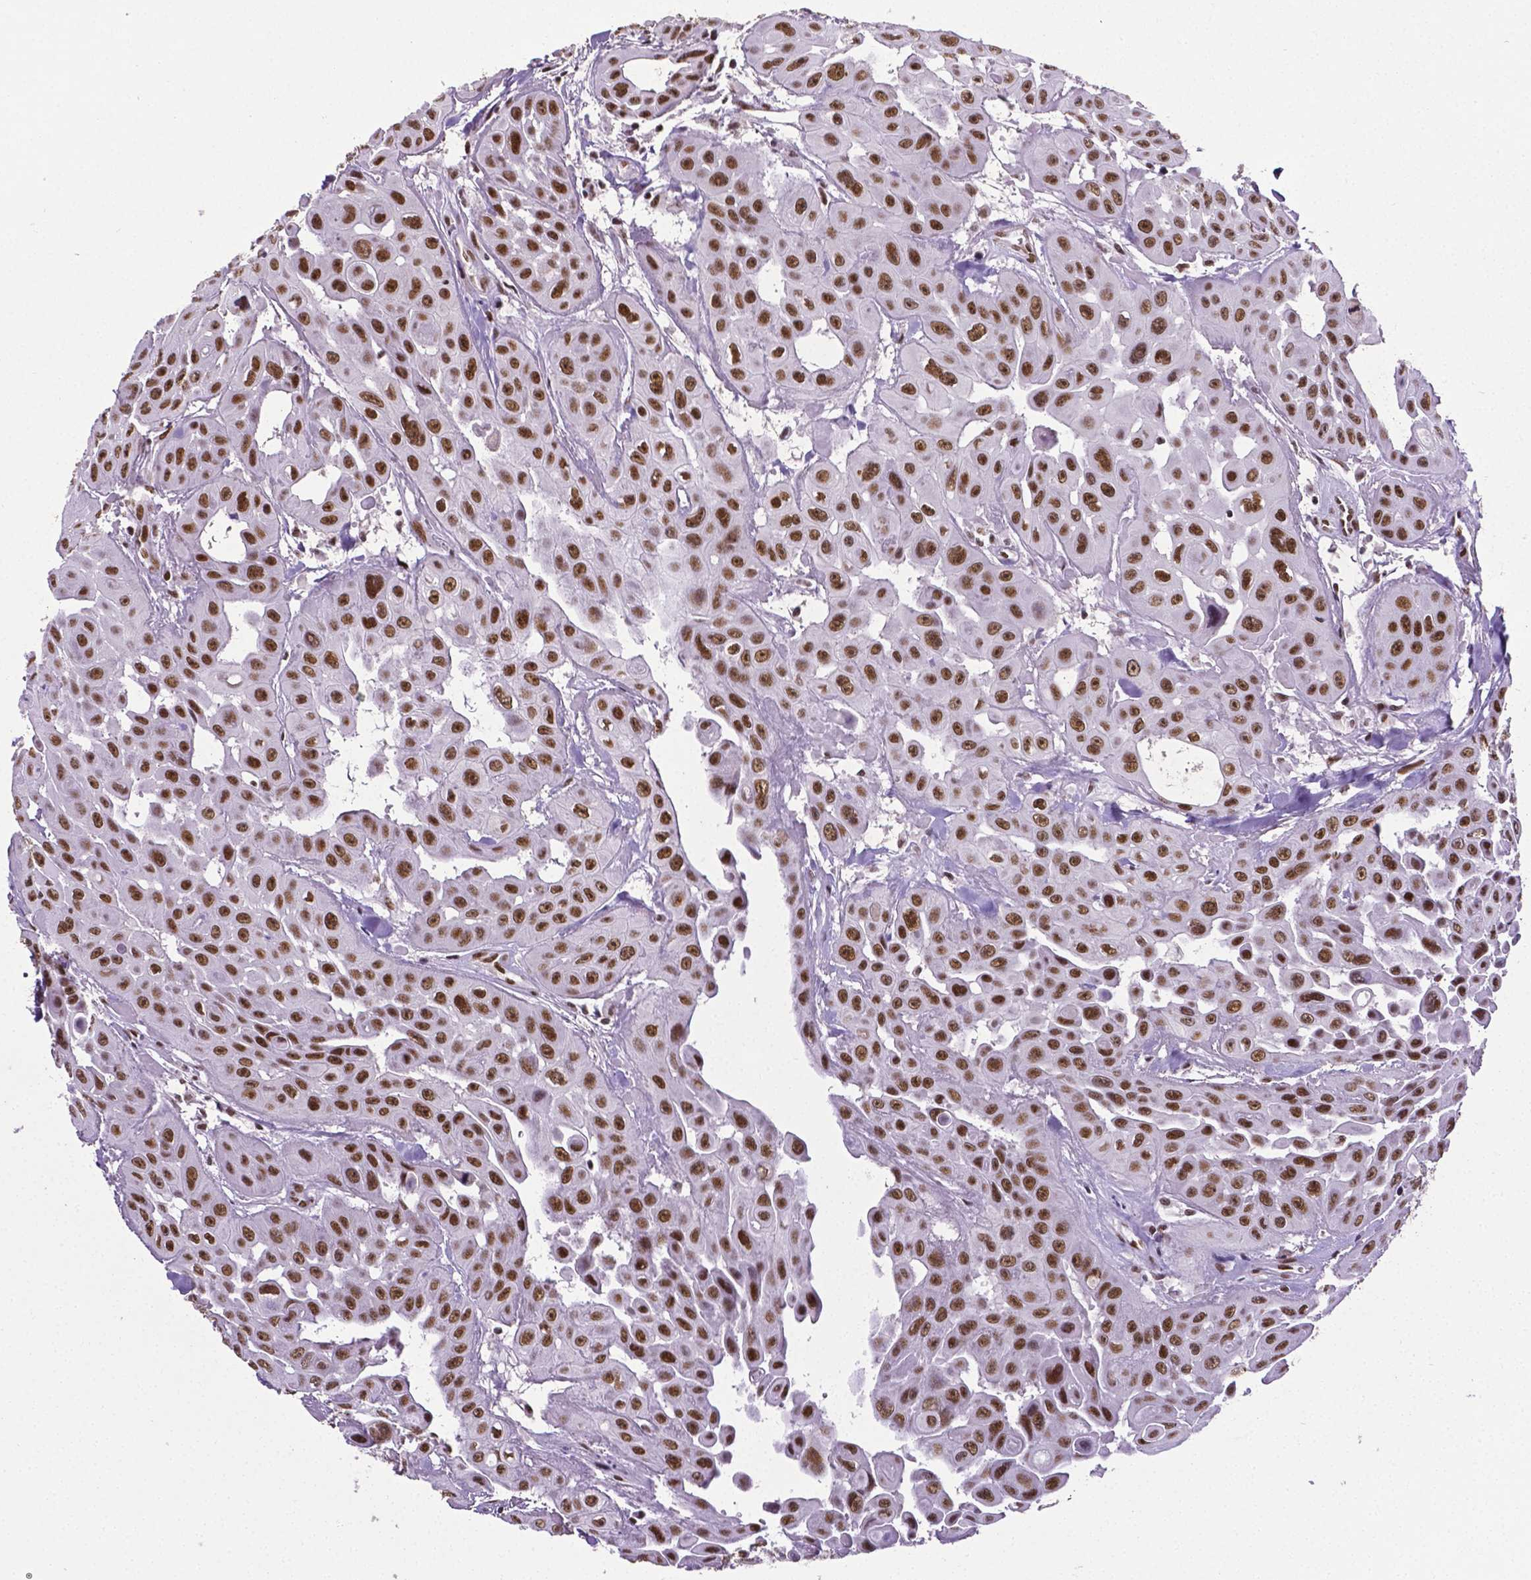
{"staining": {"intensity": "strong", "quantity": ">75%", "location": "nuclear"}, "tissue": "head and neck cancer", "cell_type": "Tumor cells", "image_type": "cancer", "snomed": [{"axis": "morphology", "description": "Adenocarcinoma, NOS"}, {"axis": "topography", "description": "Head-Neck"}], "caption": "A brown stain highlights strong nuclear staining of a protein in adenocarcinoma (head and neck) tumor cells. The staining is performed using DAB (3,3'-diaminobenzidine) brown chromogen to label protein expression. The nuclei are counter-stained blue using hematoxylin.", "gene": "REST", "patient": {"sex": "male", "age": 73}}